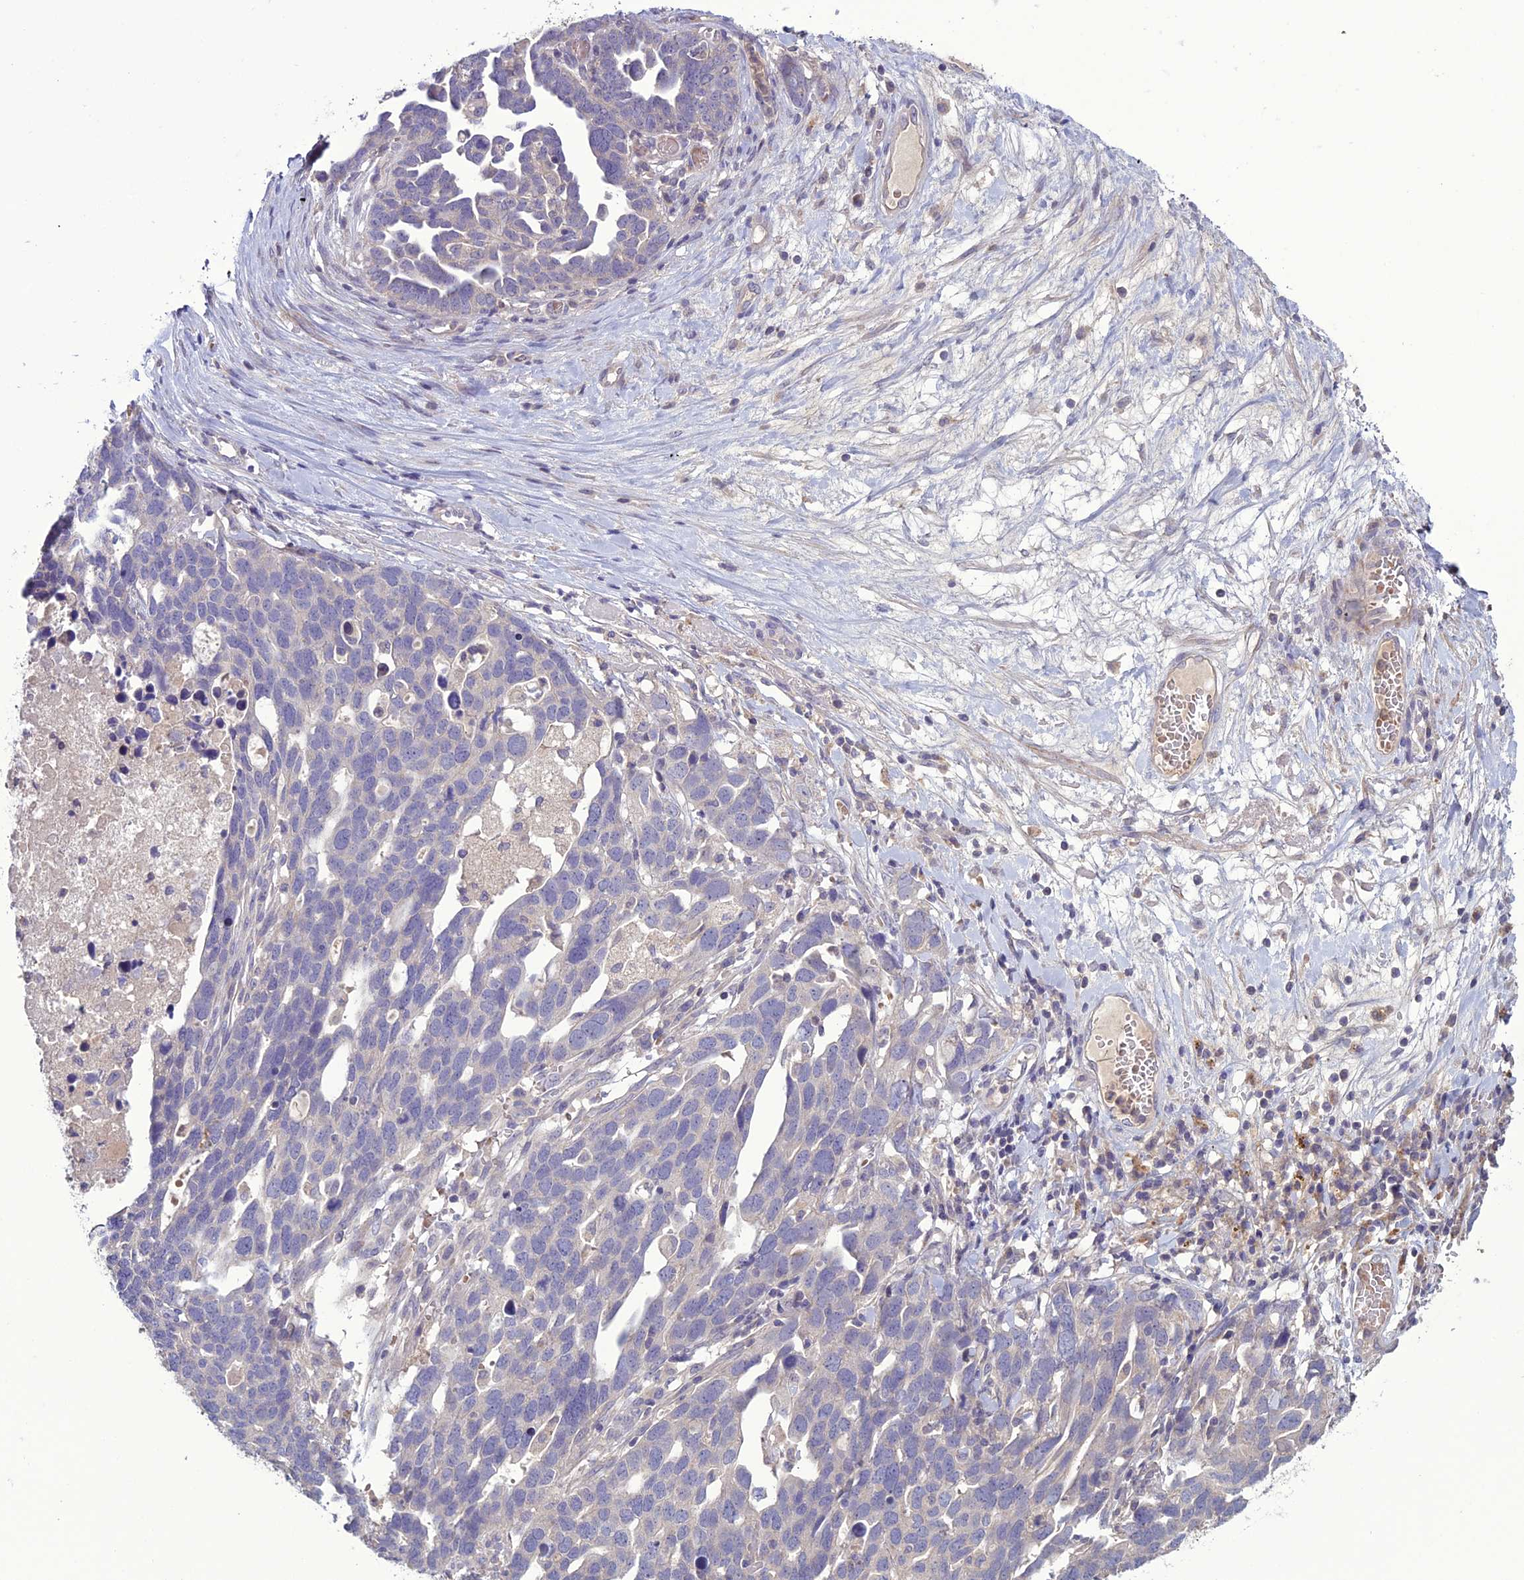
{"staining": {"intensity": "negative", "quantity": "none", "location": "none"}, "tissue": "ovarian cancer", "cell_type": "Tumor cells", "image_type": "cancer", "snomed": [{"axis": "morphology", "description": "Cystadenocarcinoma, serous, NOS"}, {"axis": "topography", "description": "Ovary"}], "caption": "This is an immunohistochemistry photomicrograph of human ovarian cancer (serous cystadenocarcinoma). There is no positivity in tumor cells.", "gene": "C2orf76", "patient": {"sex": "female", "age": 54}}